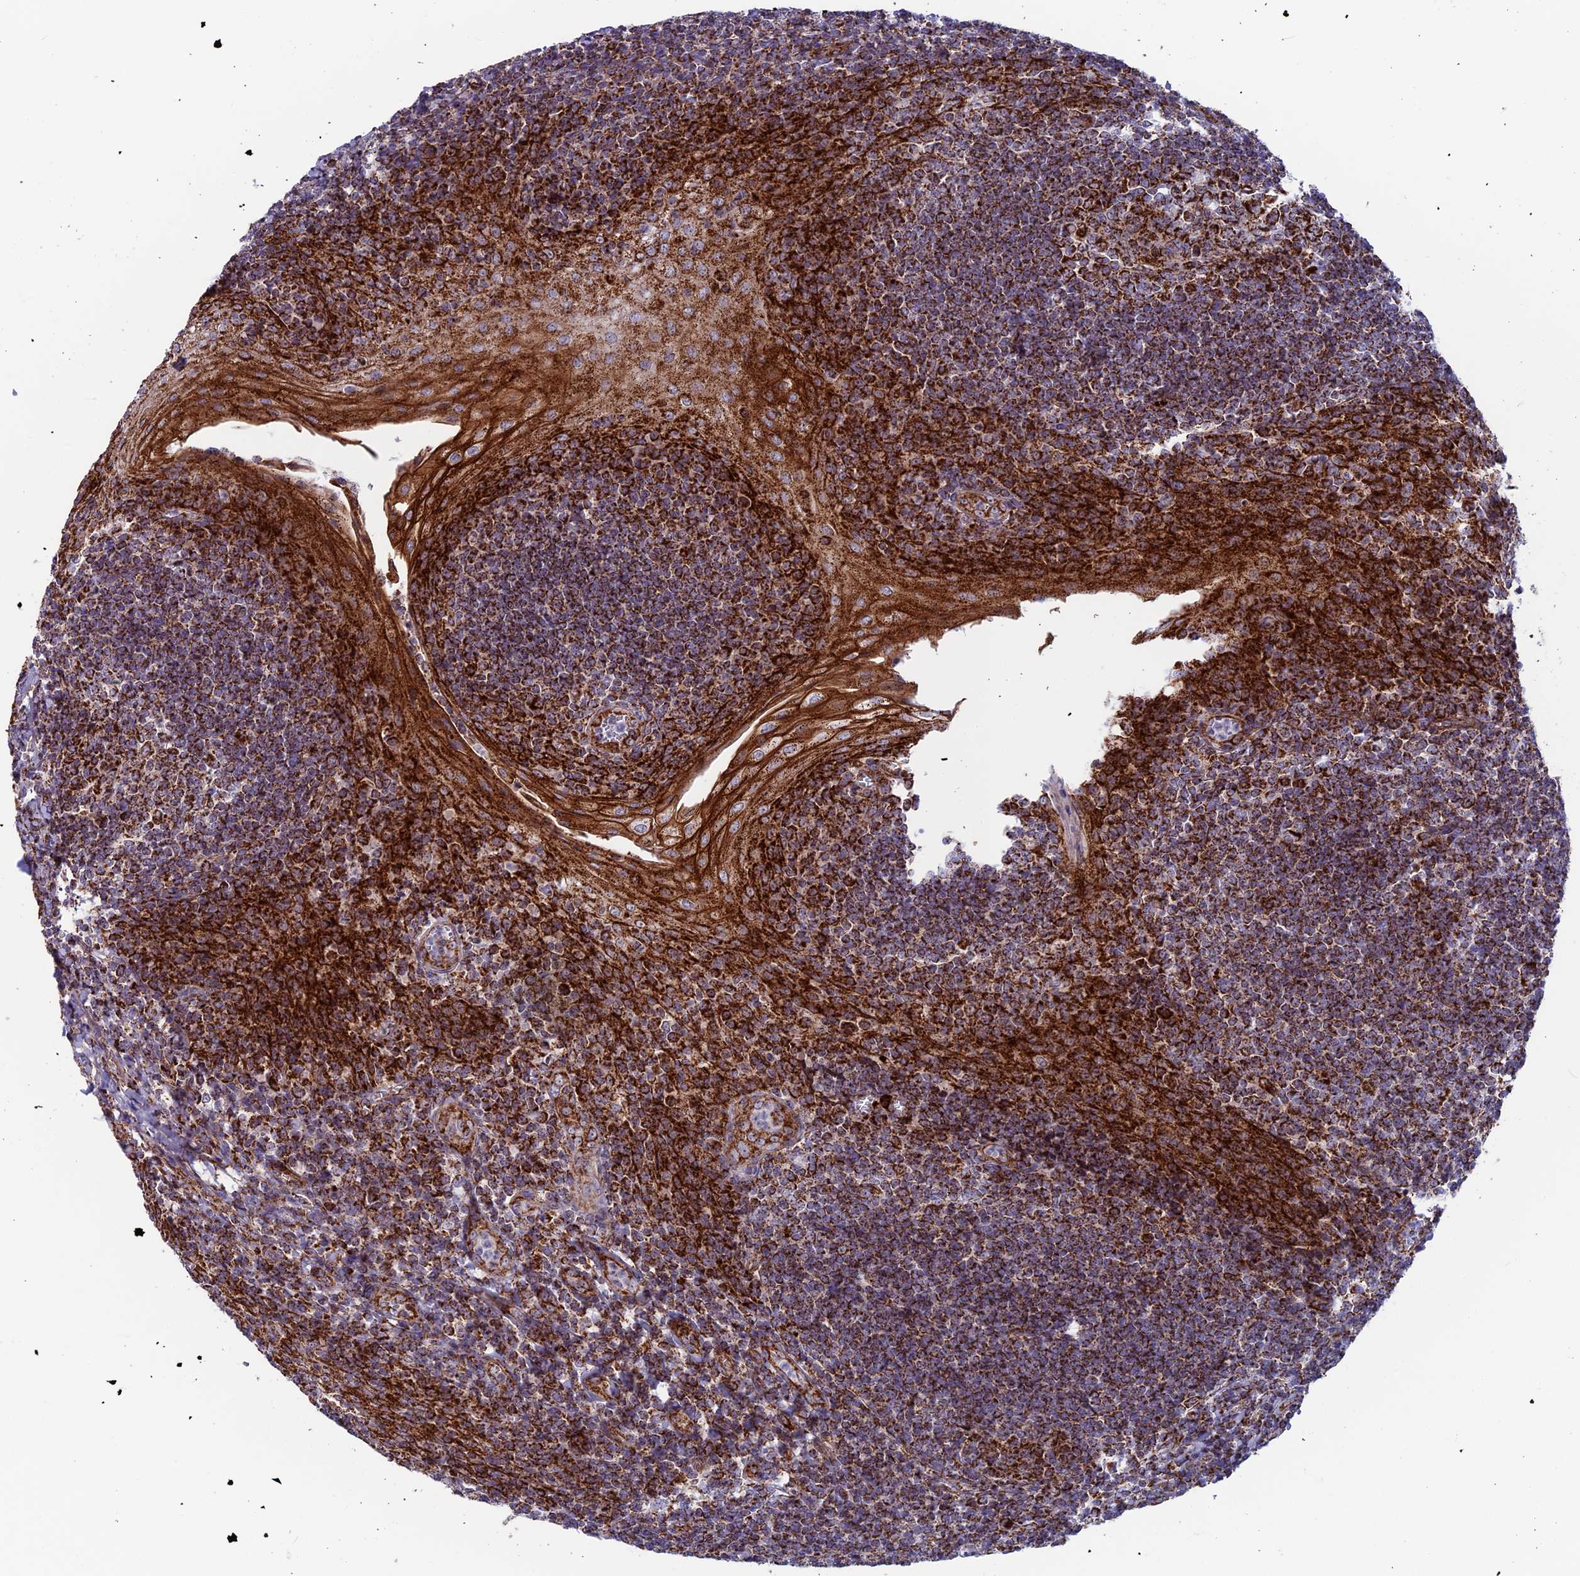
{"staining": {"intensity": "strong", "quantity": ">75%", "location": "cytoplasmic/membranous"}, "tissue": "tonsil", "cell_type": "Germinal center cells", "image_type": "normal", "snomed": [{"axis": "morphology", "description": "Normal tissue, NOS"}, {"axis": "topography", "description": "Tonsil"}], "caption": "Immunohistochemistry histopathology image of benign tonsil: tonsil stained using immunohistochemistry reveals high levels of strong protein expression localized specifically in the cytoplasmic/membranous of germinal center cells, appearing as a cytoplasmic/membranous brown color.", "gene": "MRPS18B", "patient": {"sex": "male", "age": 27}}